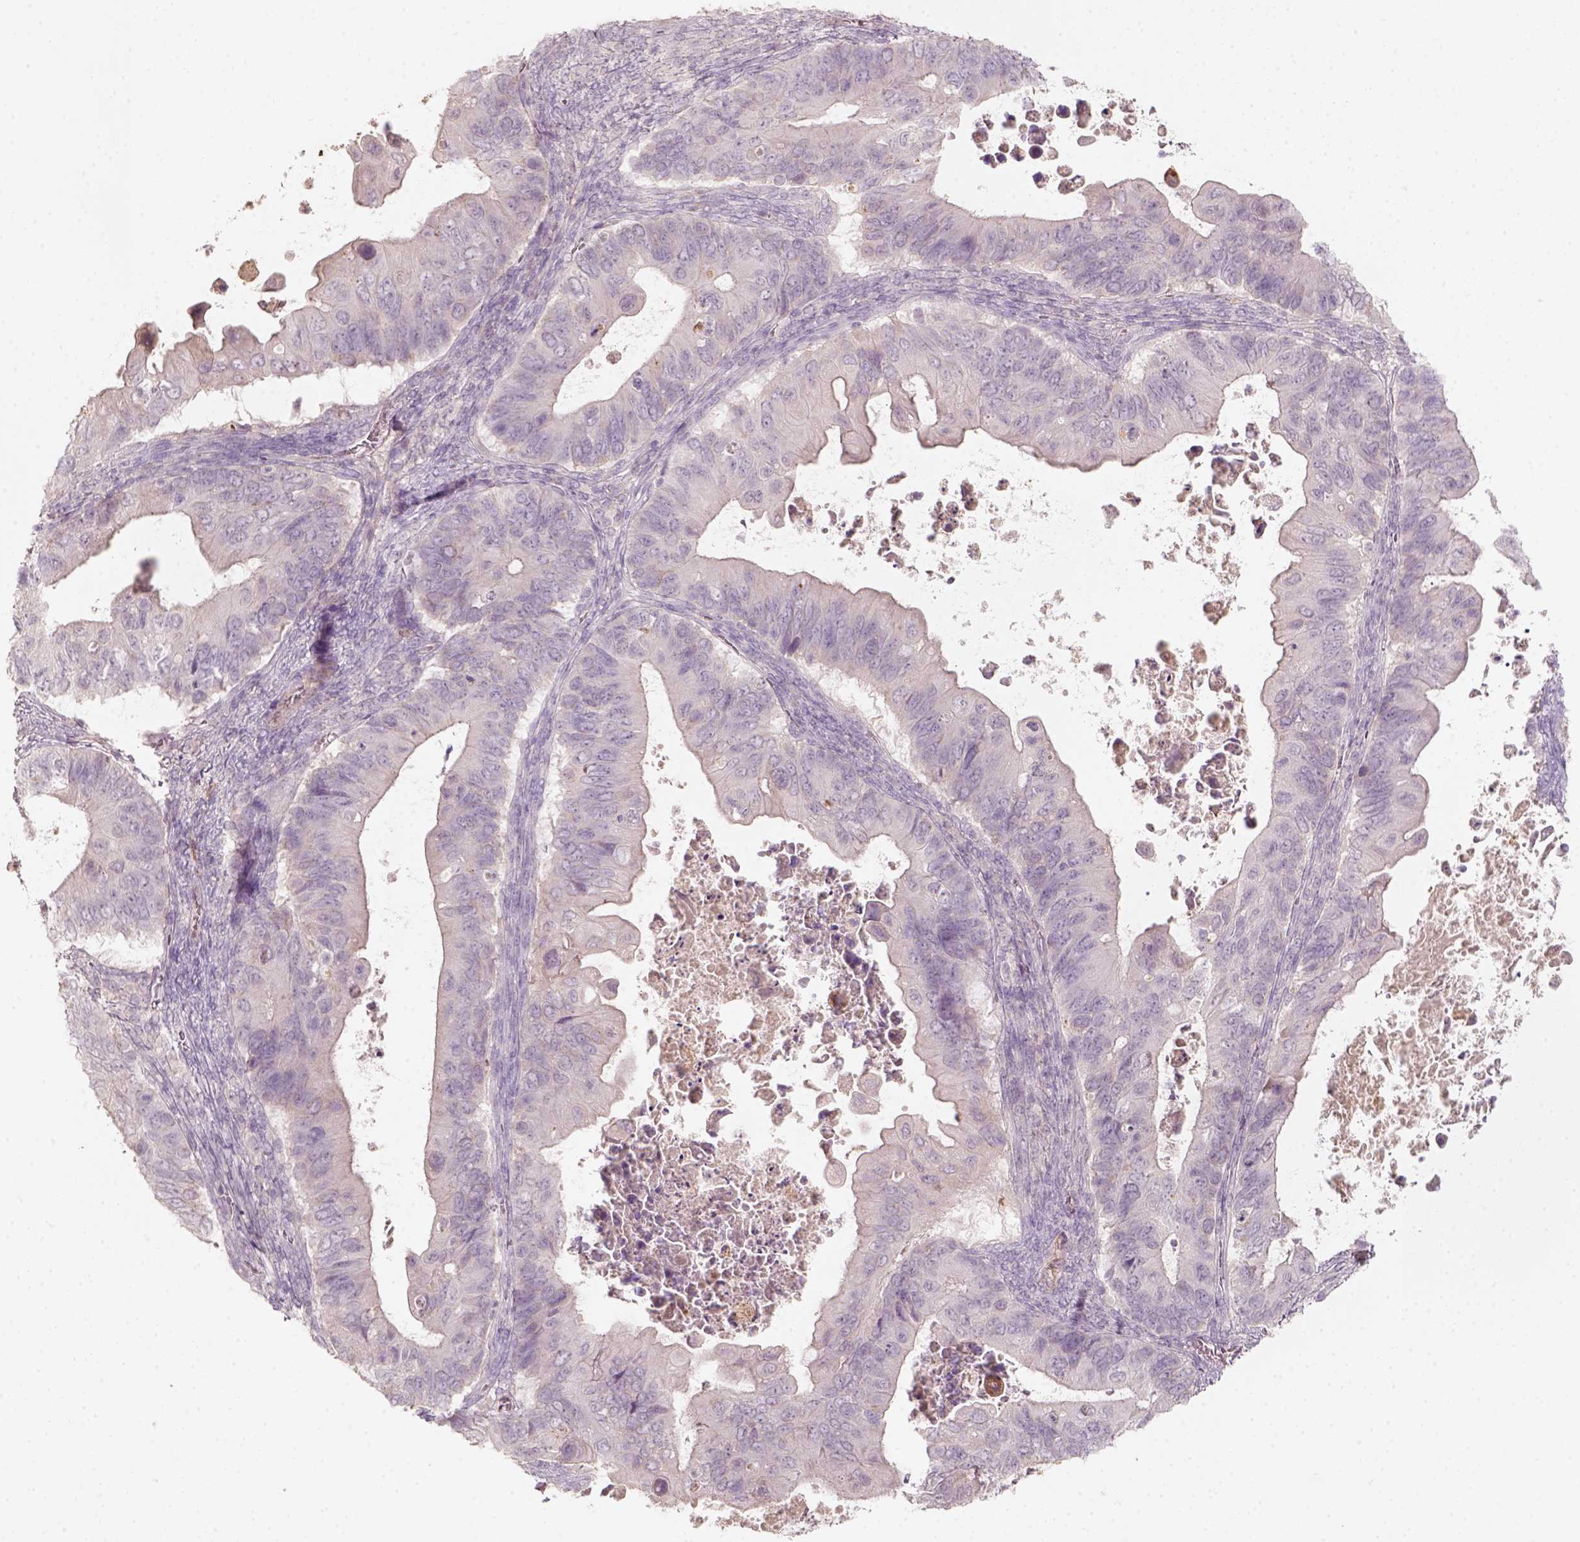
{"staining": {"intensity": "weak", "quantity": "<25%", "location": "cytoplasmic/membranous"}, "tissue": "ovarian cancer", "cell_type": "Tumor cells", "image_type": "cancer", "snomed": [{"axis": "morphology", "description": "Cystadenocarcinoma, mucinous, NOS"}, {"axis": "topography", "description": "Ovary"}], "caption": "Immunohistochemical staining of human ovarian cancer (mucinous cystadenocarcinoma) shows no significant expression in tumor cells.", "gene": "AQP9", "patient": {"sex": "female", "age": 64}}